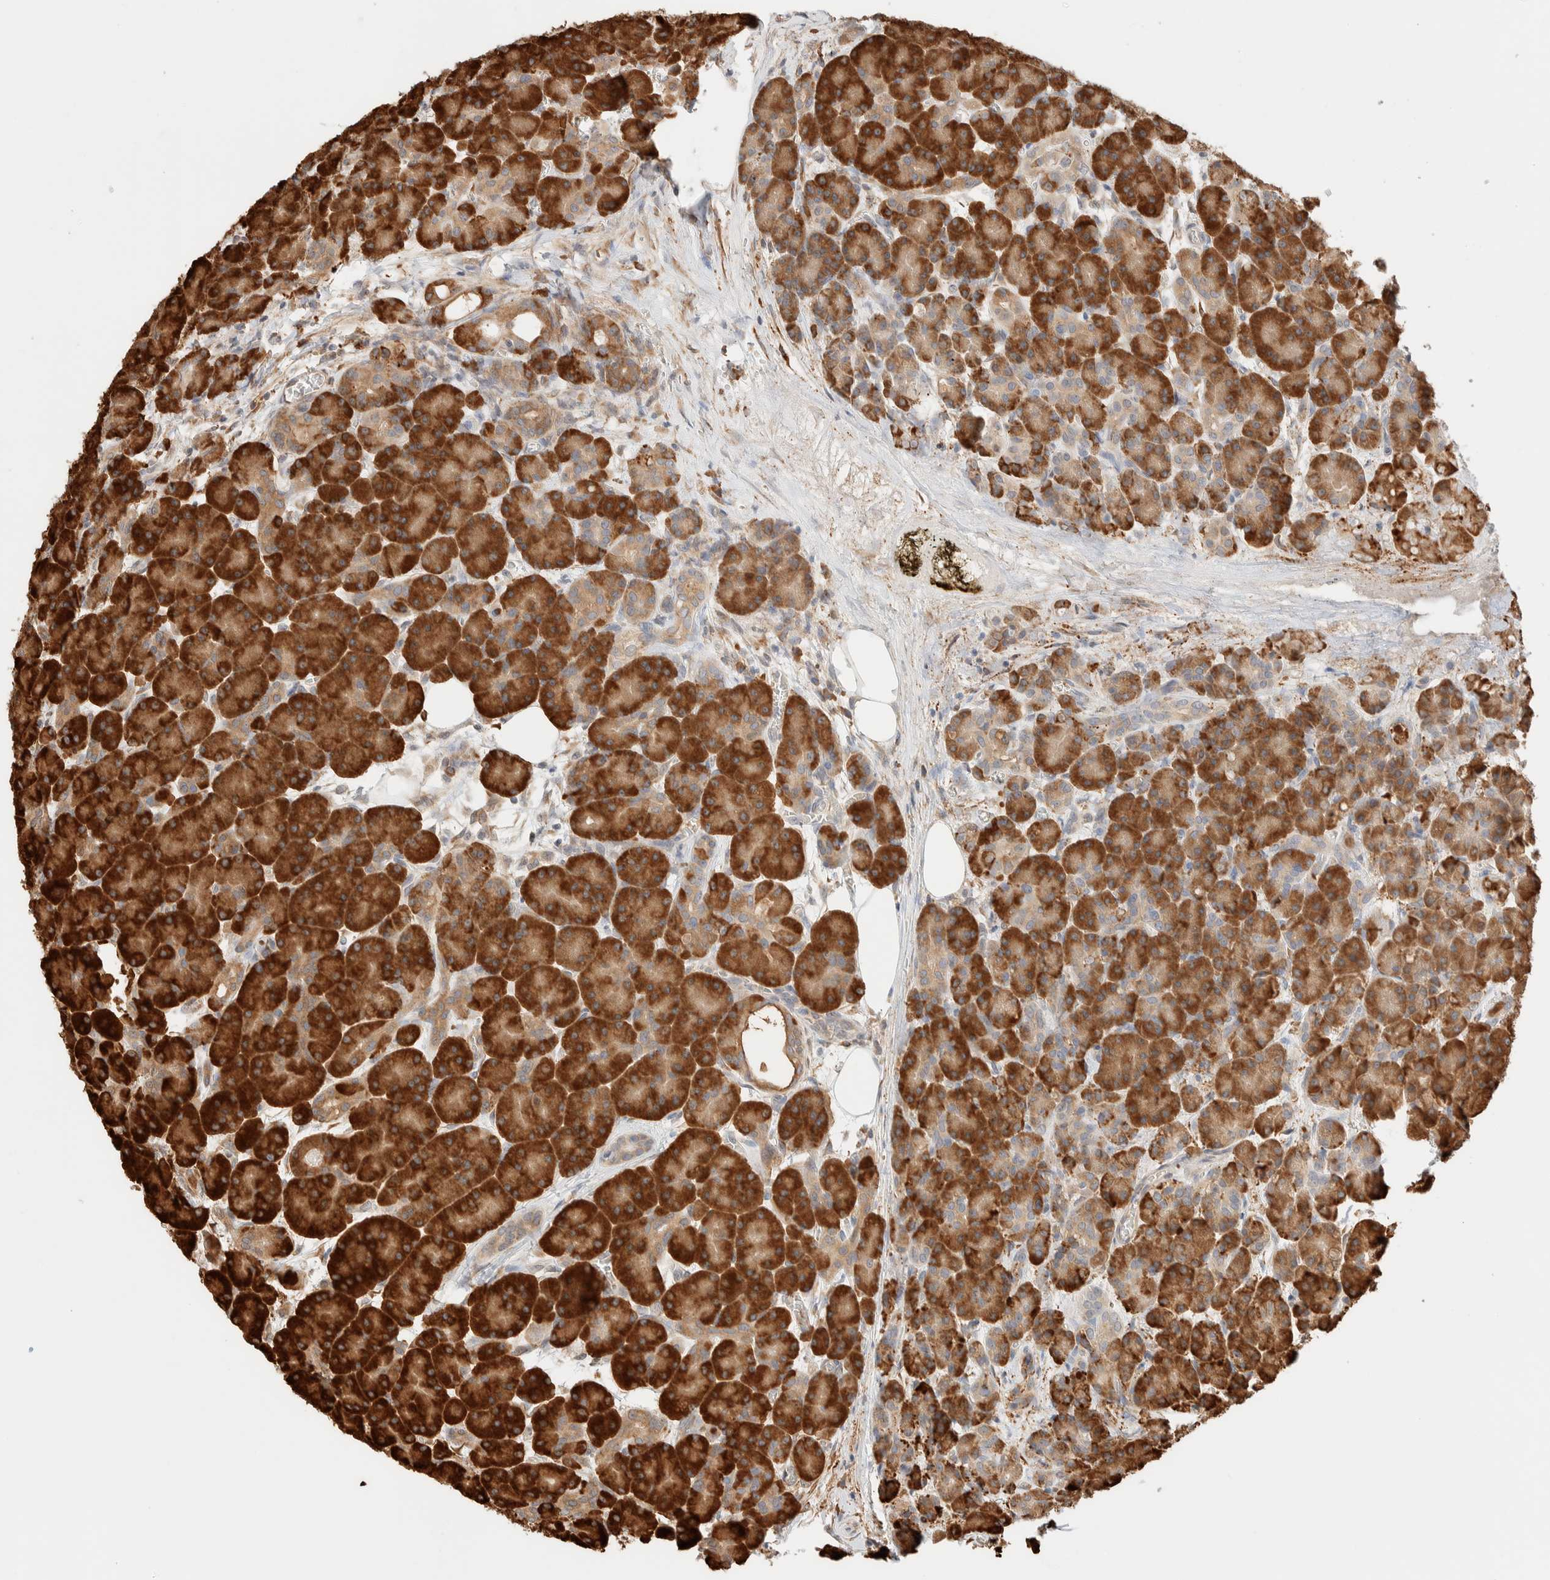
{"staining": {"intensity": "strong", "quantity": ">75%", "location": "cytoplasmic/membranous"}, "tissue": "pancreas", "cell_type": "Exocrine glandular cells", "image_type": "normal", "snomed": [{"axis": "morphology", "description": "Normal tissue, NOS"}, {"axis": "topography", "description": "Pancreas"}], "caption": "Brown immunohistochemical staining in normal human pancreas exhibits strong cytoplasmic/membranous positivity in about >75% of exocrine glandular cells. The protein is shown in brown color, while the nuclei are stained blue.", "gene": "INTS1", "patient": {"sex": "male", "age": 63}}